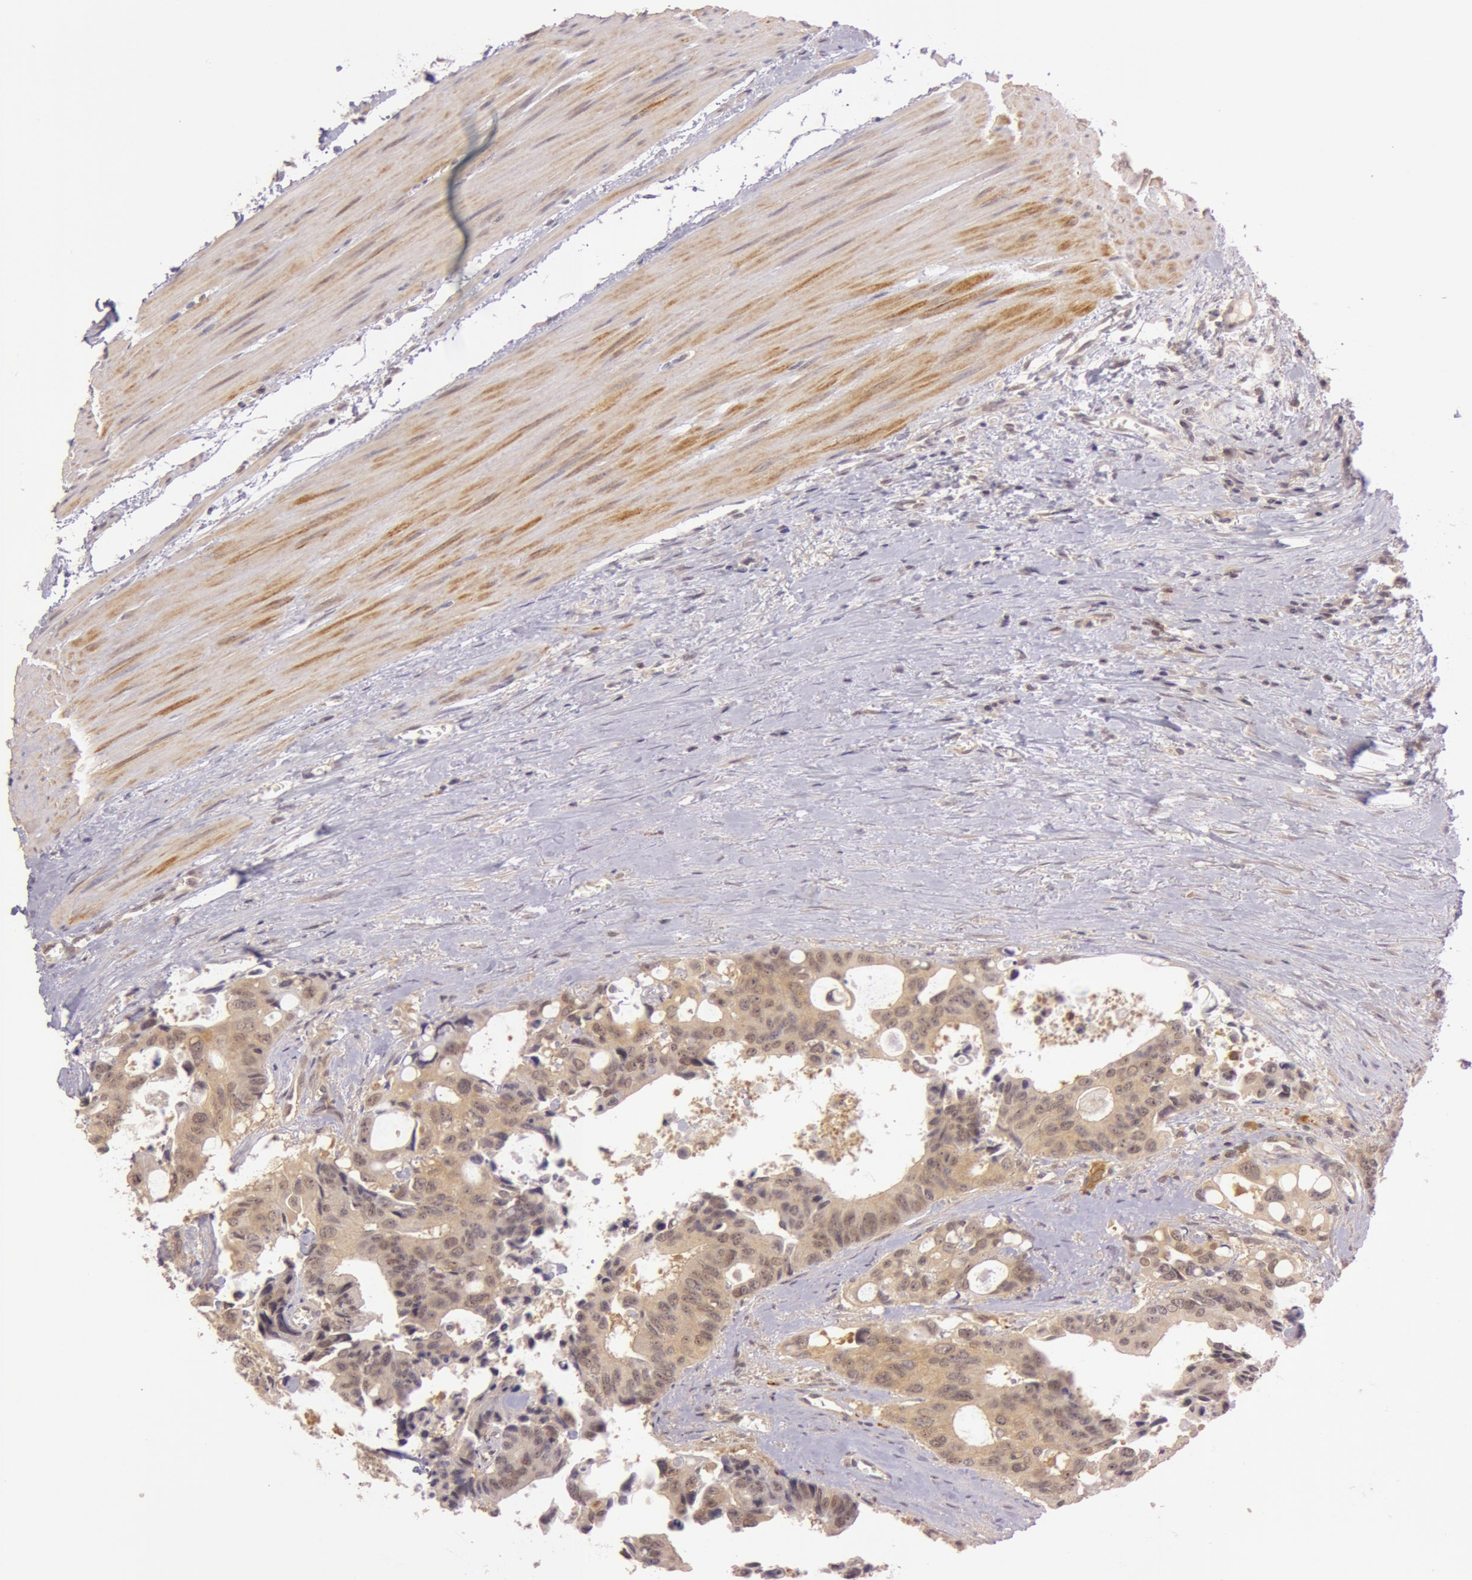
{"staining": {"intensity": "weak", "quantity": ">75%", "location": "cytoplasmic/membranous"}, "tissue": "colorectal cancer", "cell_type": "Tumor cells", "image_type": "cancer", "snomed": [{"axis": "morphology", "description": "Adenocarcinoma, NOS"}, {"axis": "topography", "description": "Rectum"}], "caption": "Human colorectal cancer (adenocarcinoma) stained with a protein marker demonstrates weak staining in tumor cells.", "gene": "ATG2B", "patient": {"sex": "male", "age": 76}}